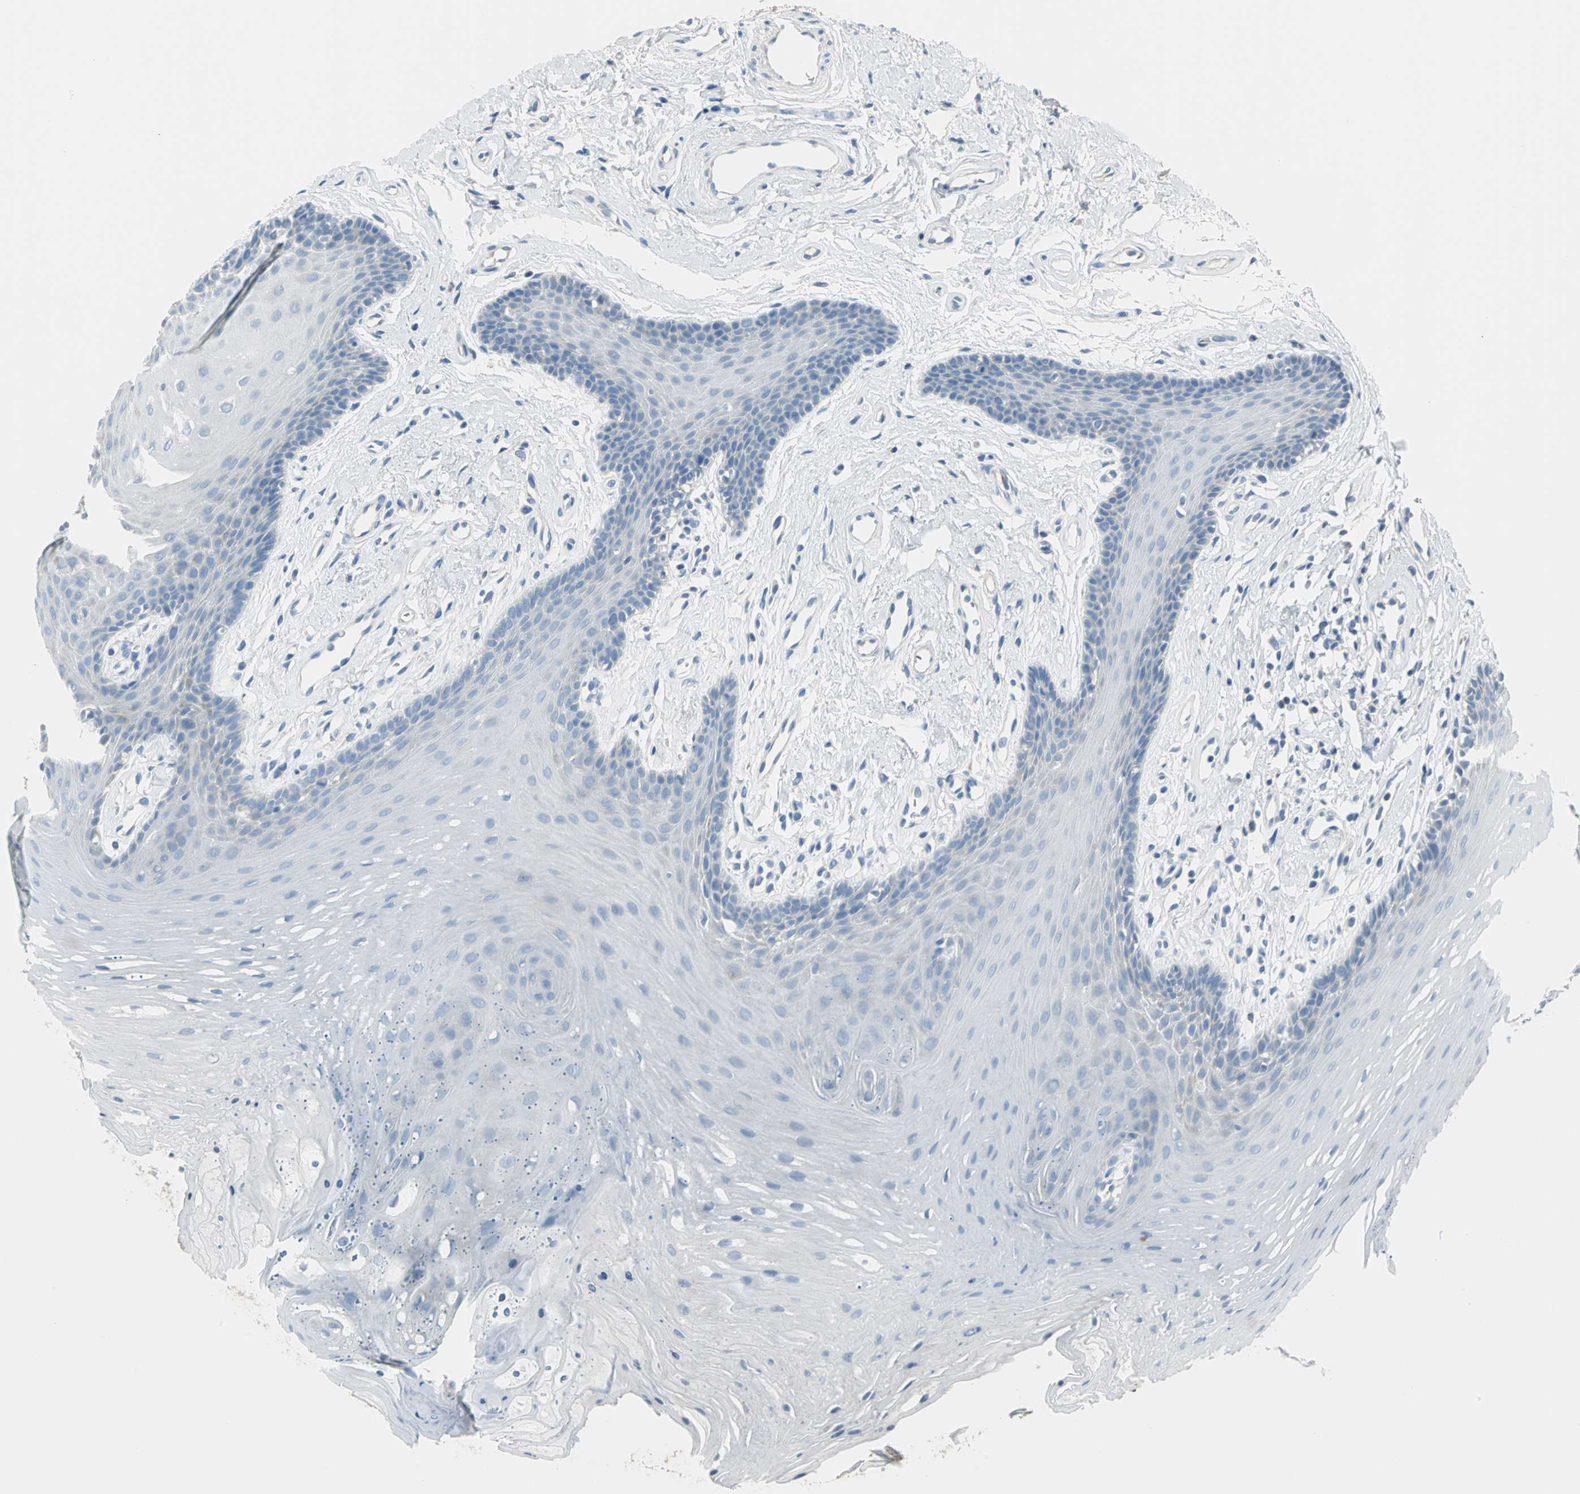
{"staining": {"intensity": "negative", "quantity": "none", "location": "none"}, "tissue": "oral mucosa", "cell_type": "Squamous epithelial cells", "image_type": "normal", "snomed": [{"axis": "morphology", "description": "Normal tissue, NOS"}, {"axis": "topography", "description": "Oral tissue"}], "caption": "Immunohistochemical staining of normal human oral mucosa shows no significant positivity in squamous epithelial cells.", "gene": "ALOX15", "patient": {"sex": "male", "age": 62}}